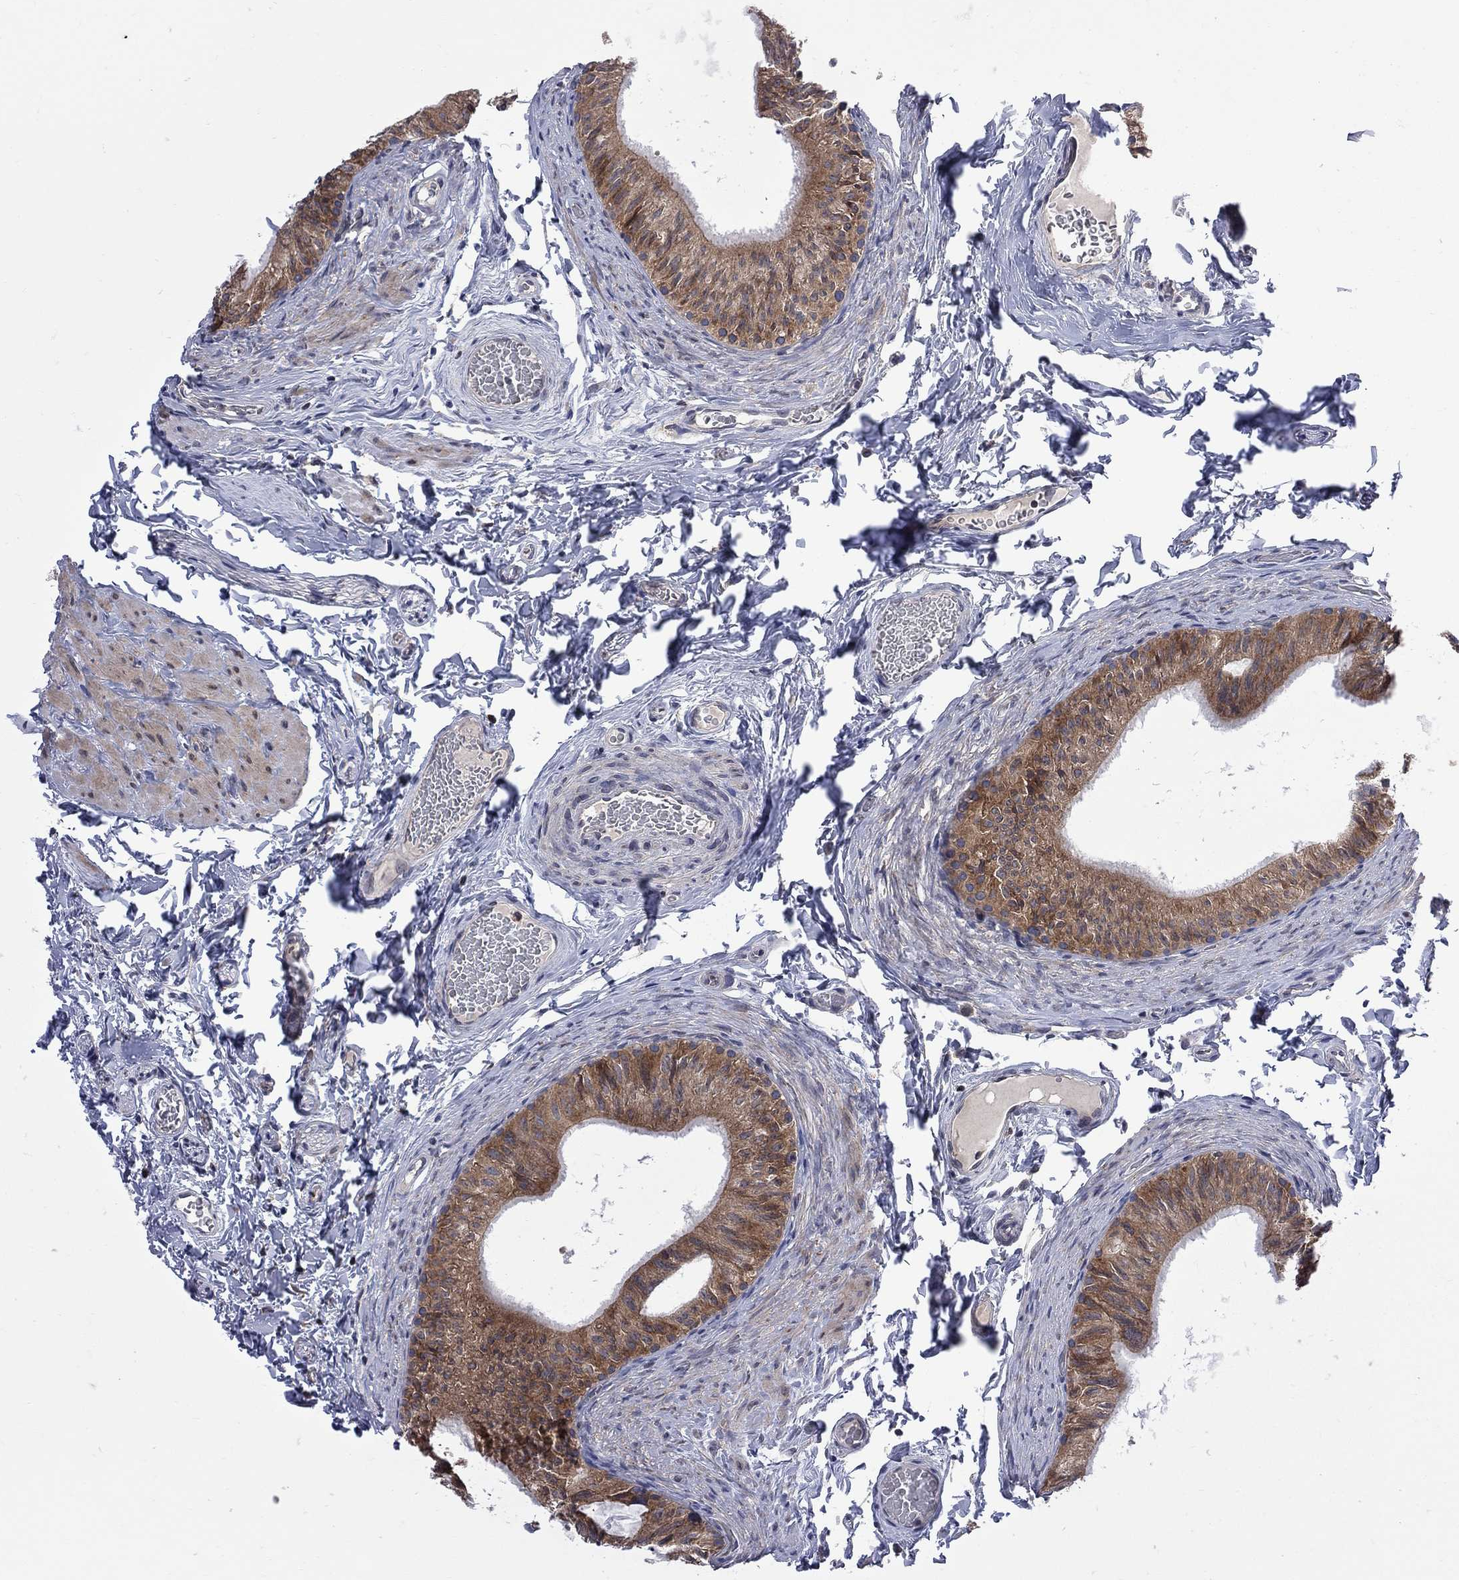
{"staining": {"intensity": "moderate", "quantity": ">75%", "location": "cytoplasmic/membranous"}, "tissue": "epididymis", "cell_type": "Glandular cells", "image_type": "normal", "snomed": [{"axis": "morphology", "description": "Normal tissue, NOS"}, {"axis": "topography", "description": "Epididymis"}, {"axis": "topography", "description": "Vas deferens"}], "caption": "Benign epididymis was stained to show a protein in brown. There is medium levels of moderate cytoplasmic/membranous positivity in about >75% of glandular cells. (DAB (3,3'-diaminobenzidine) IHC, brown staining for protein, blue staining for nuclei).", "gene": "CNOT11", "patient": {"sex": "male", "age": 23}}